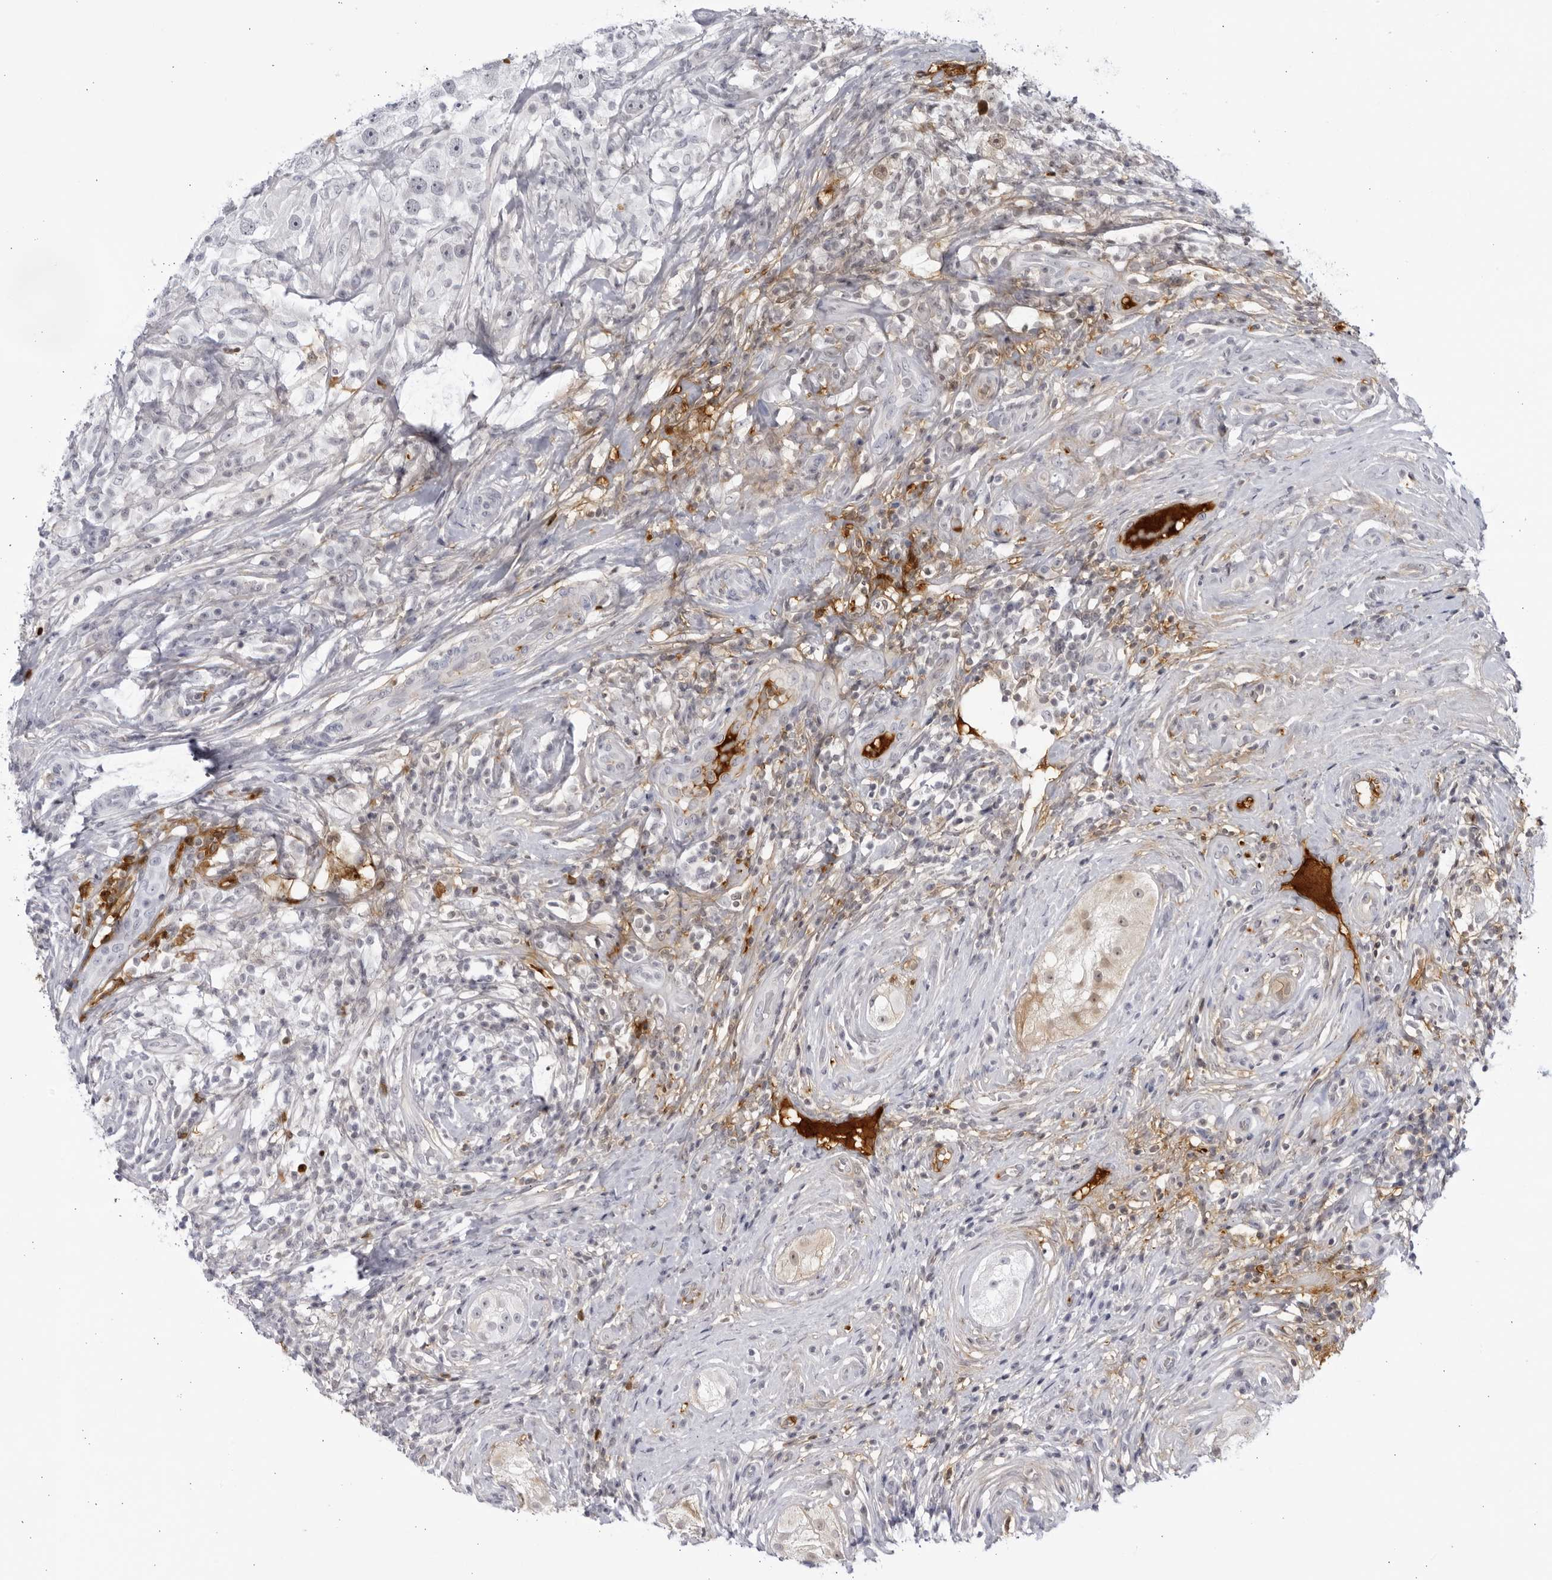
{"staining": {"intensity": "negative", "quantity": "none", "location": "none"}, "tissue": "testis cancer", "cell_type": "Tumor cells", "image_type": "cancer", "snomed": [{"axis": "morphology", "description": "Seminoma, NOS"}, {"axis": "topography", "description": "Testis"}], "caption": "DAB (3,3'-diaminobenzidine) immunohistochemical staining of human seminoma (testis) shows no significant expression in tumor cells.", "gene": "CNBD1", "patient": {"sex": "male", "age": 49}}